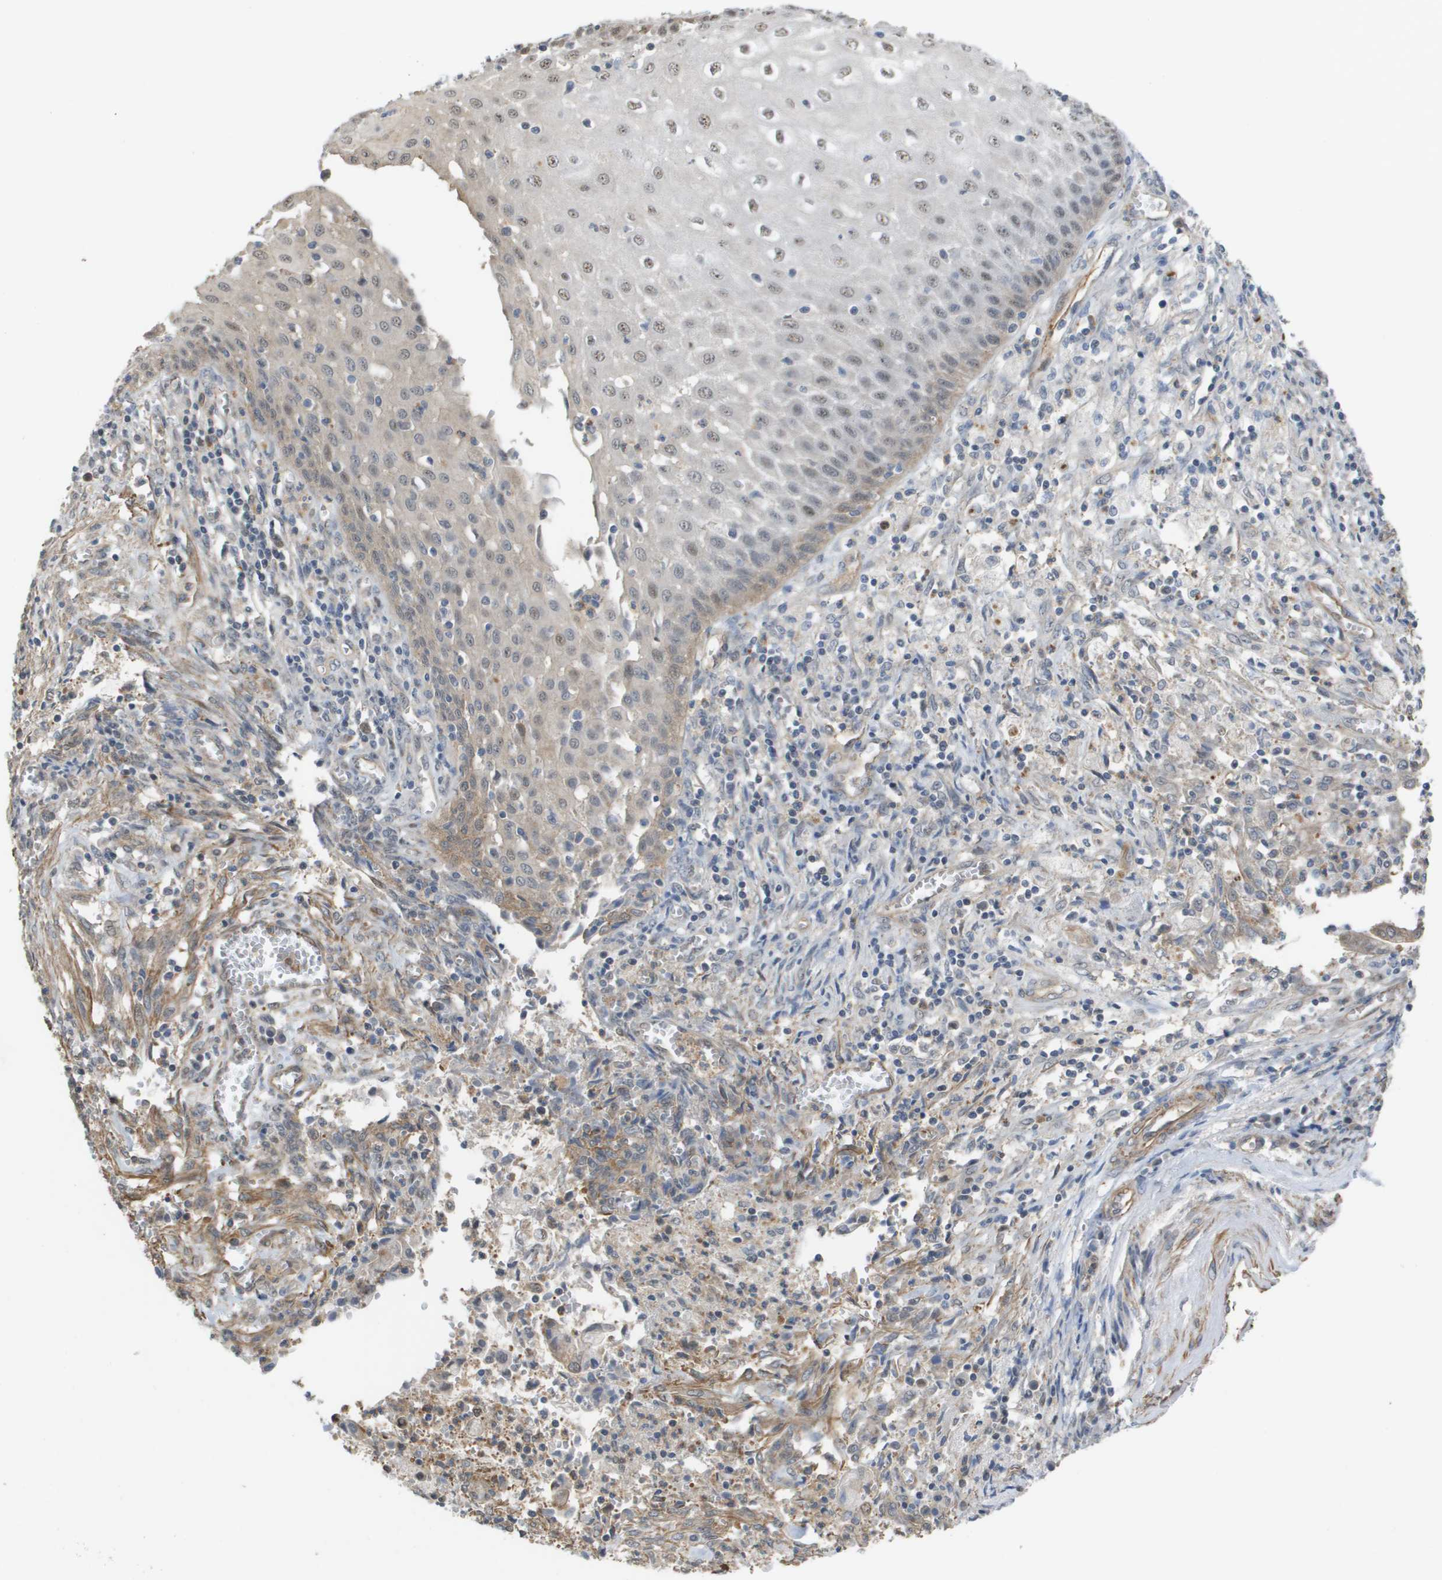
{"staining": {"intensity": "weak", "quantity": "<25%", "location": "nuclear"}, "tissue": "cervical cancer", "cell_type": "Tumor cells", "image_type": "cancer", "snomed": [{"axis": "morphology", "description": "Adenocarcinoma, NOS"}, {"axis": "topography", "description": "Cervix"}], "caption": "Immunohistochemical staining of human cervical cancer exhibits no significant positivity in tumor cells.", "gene": "RNF112", "patient": {"sex": "female", "age": 44}}